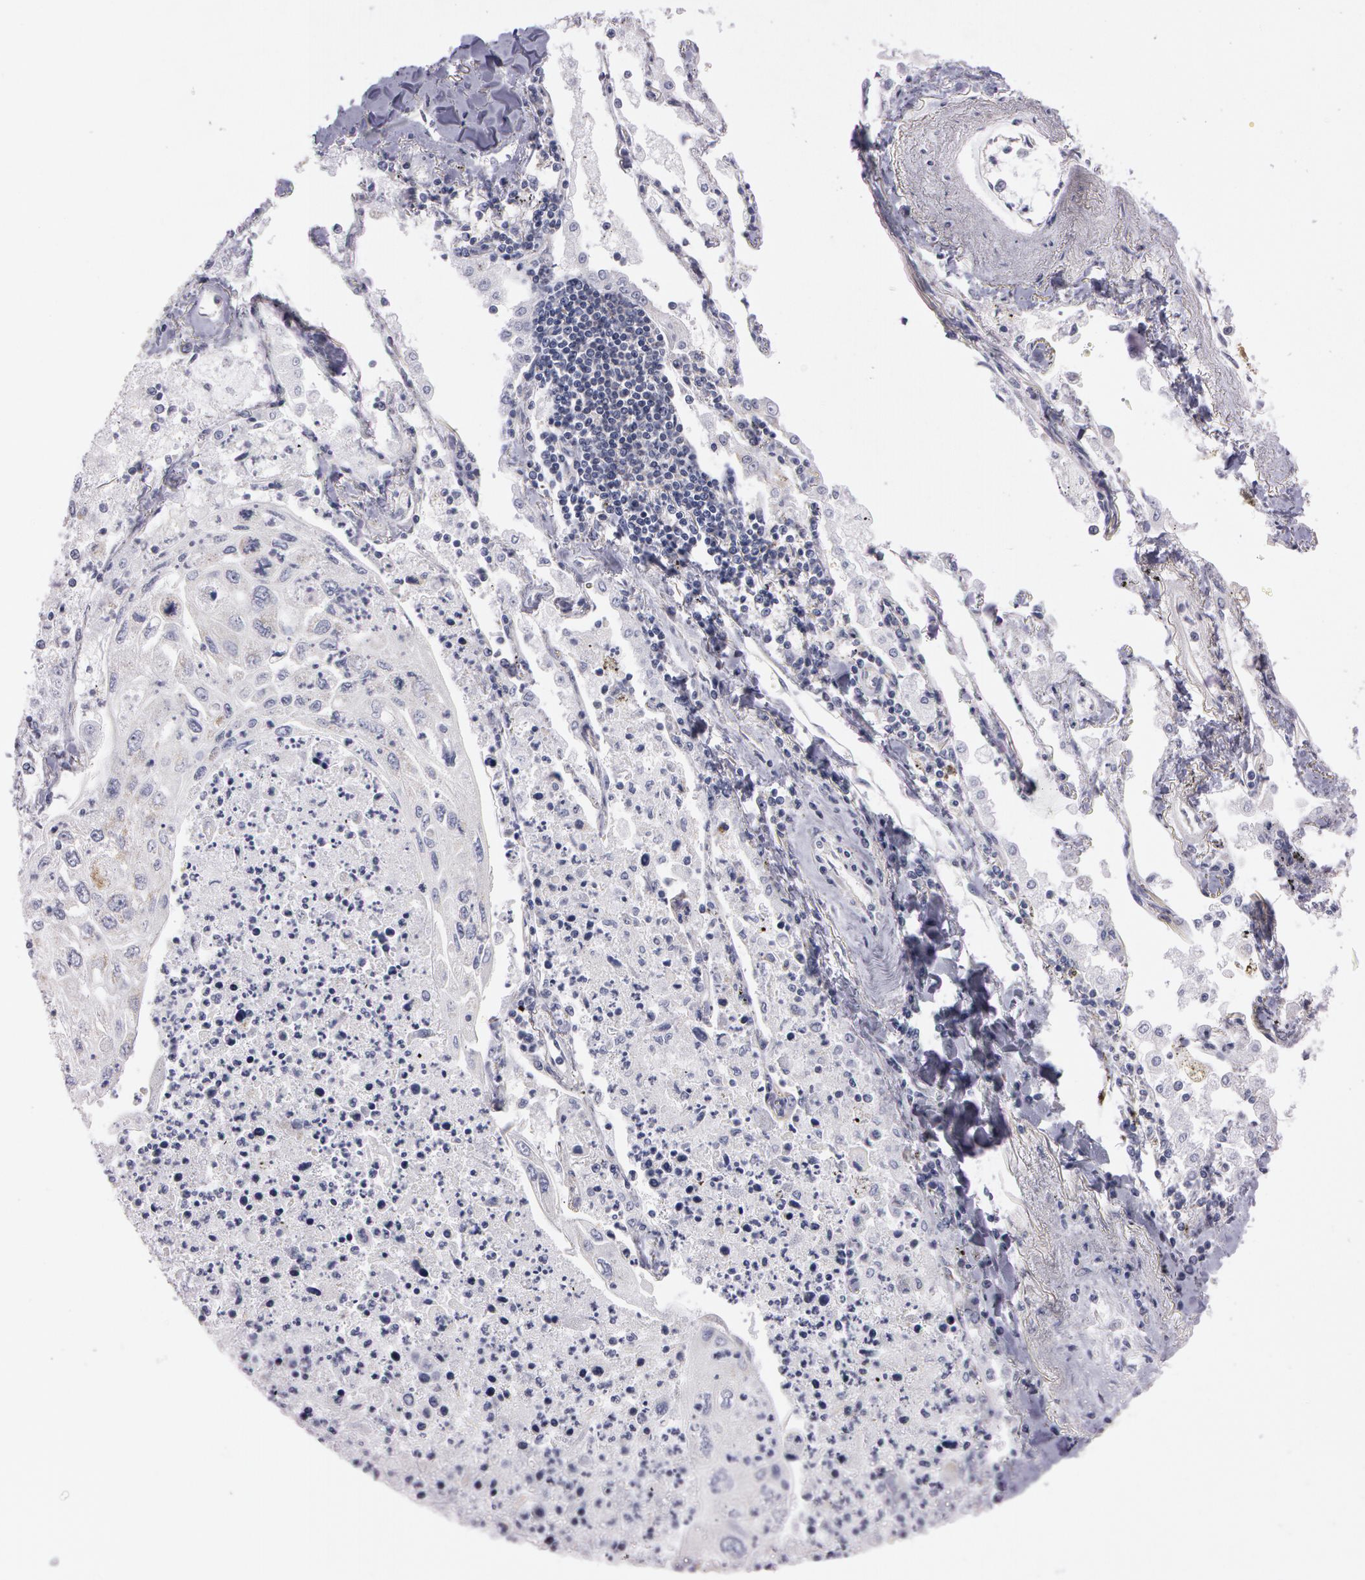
{"staining": {"intensity": "negative", "quantity": "none", "location": "none"}, "tissue": "lung cancer", "cell_type": "Tumor cells", "image_type": "cancer", "snomed": [{"axis": "morphology", "description": "Squamous cell carcinoma, NOS"}, {"axis": "topography", "description": "Lung"}], "caption": "DAB immunohistochemical staining of human lung cancer displays no significant expression in tumor cells. (DAB immunohistochemistry (IHC) with hematoxylin counter stain).", "gene": "NEK9", "patient": {"sex": "male", "age": 75}}